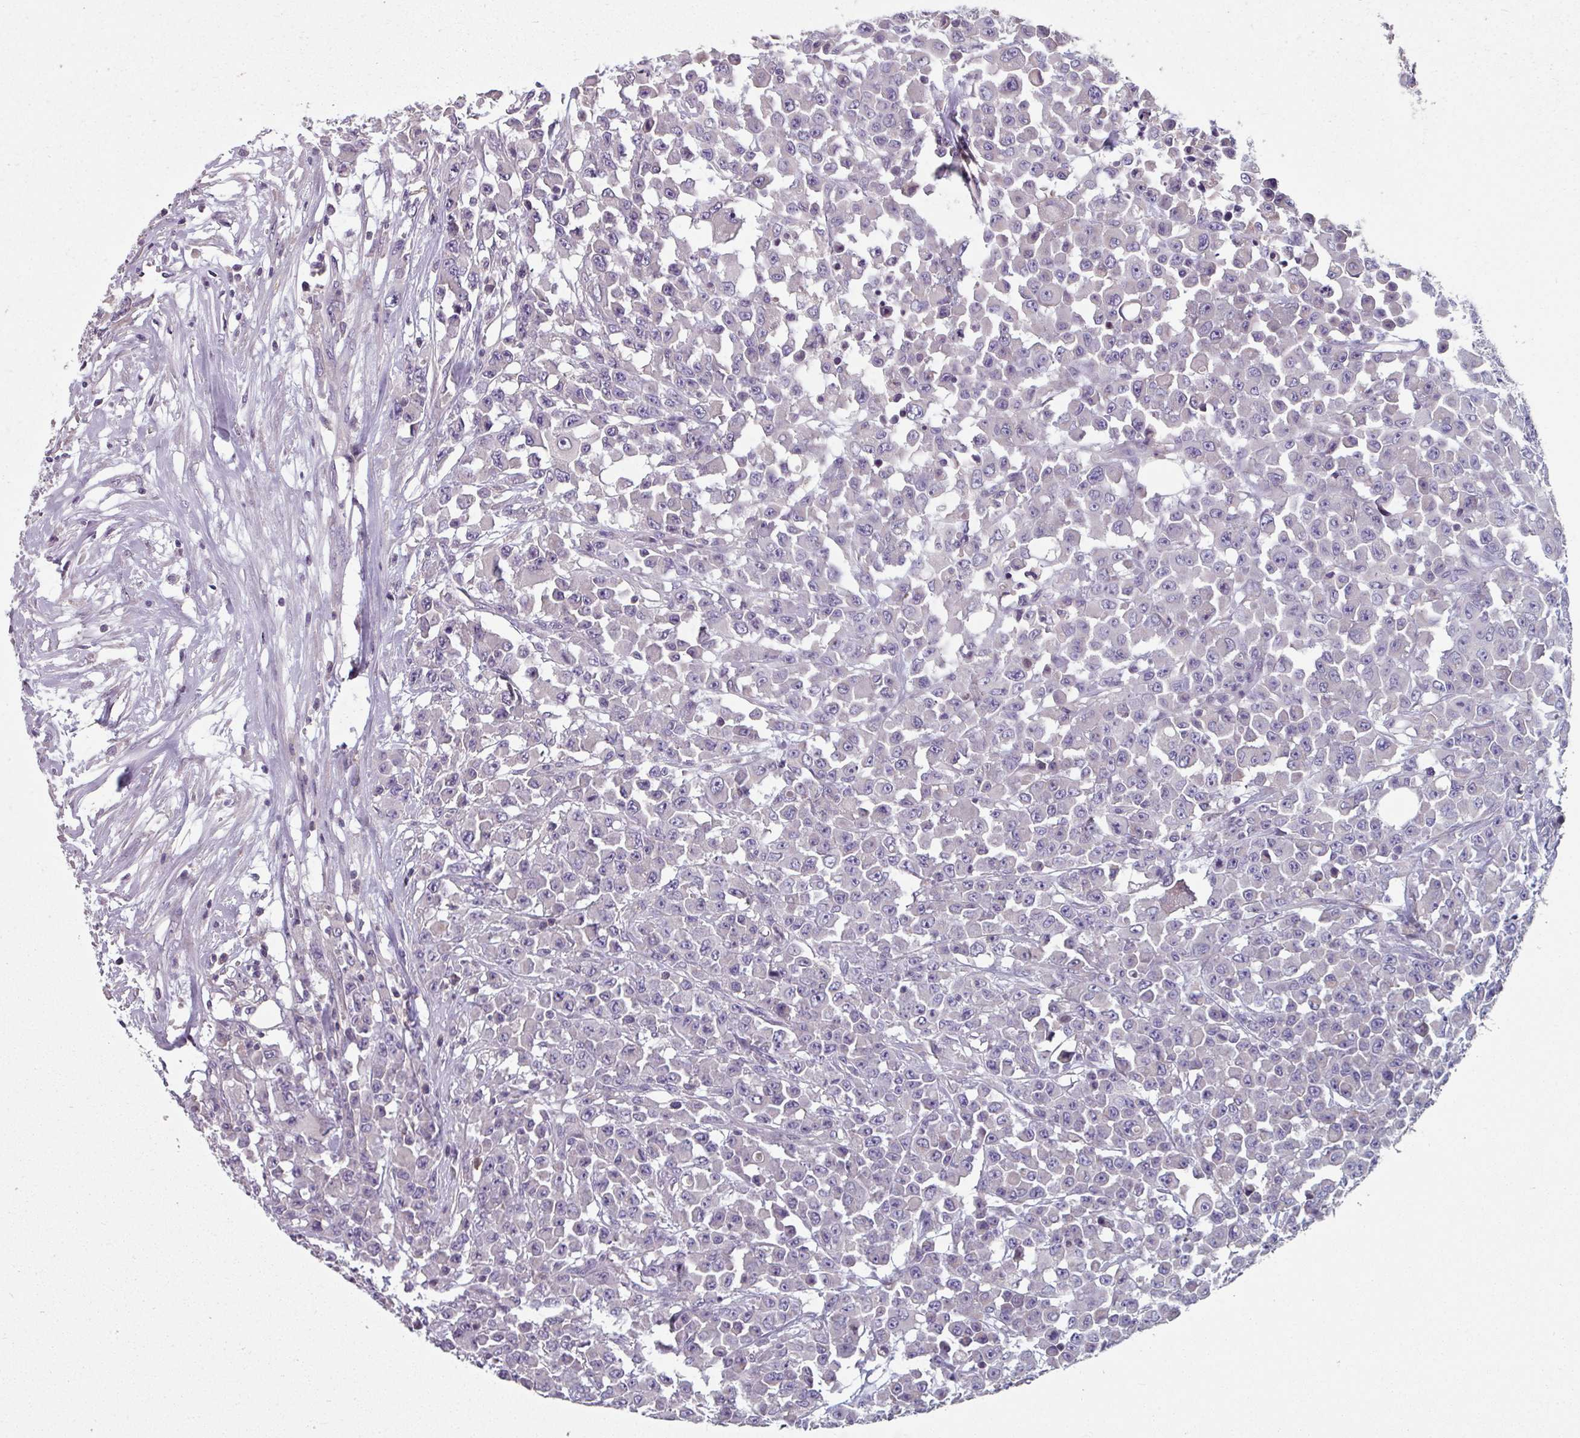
{"staining": {"intensity": "negative", "quantity": "none", "location": "none"}, "tissue": "colorectal cancer", "cell_type": "Tumor cells", "image_type": "cancer", "snomed": [{"axis": "morphology", "description": "Adenocarcinoma, NOS"}, {"axis": "topography", "description": "Colon"}], "caption": "Tumor cells show no significant protein staining in colorectal adenocarcinoma.", "gene": "TMEM132A", "patient": {"sex": "male", "age": 51}}